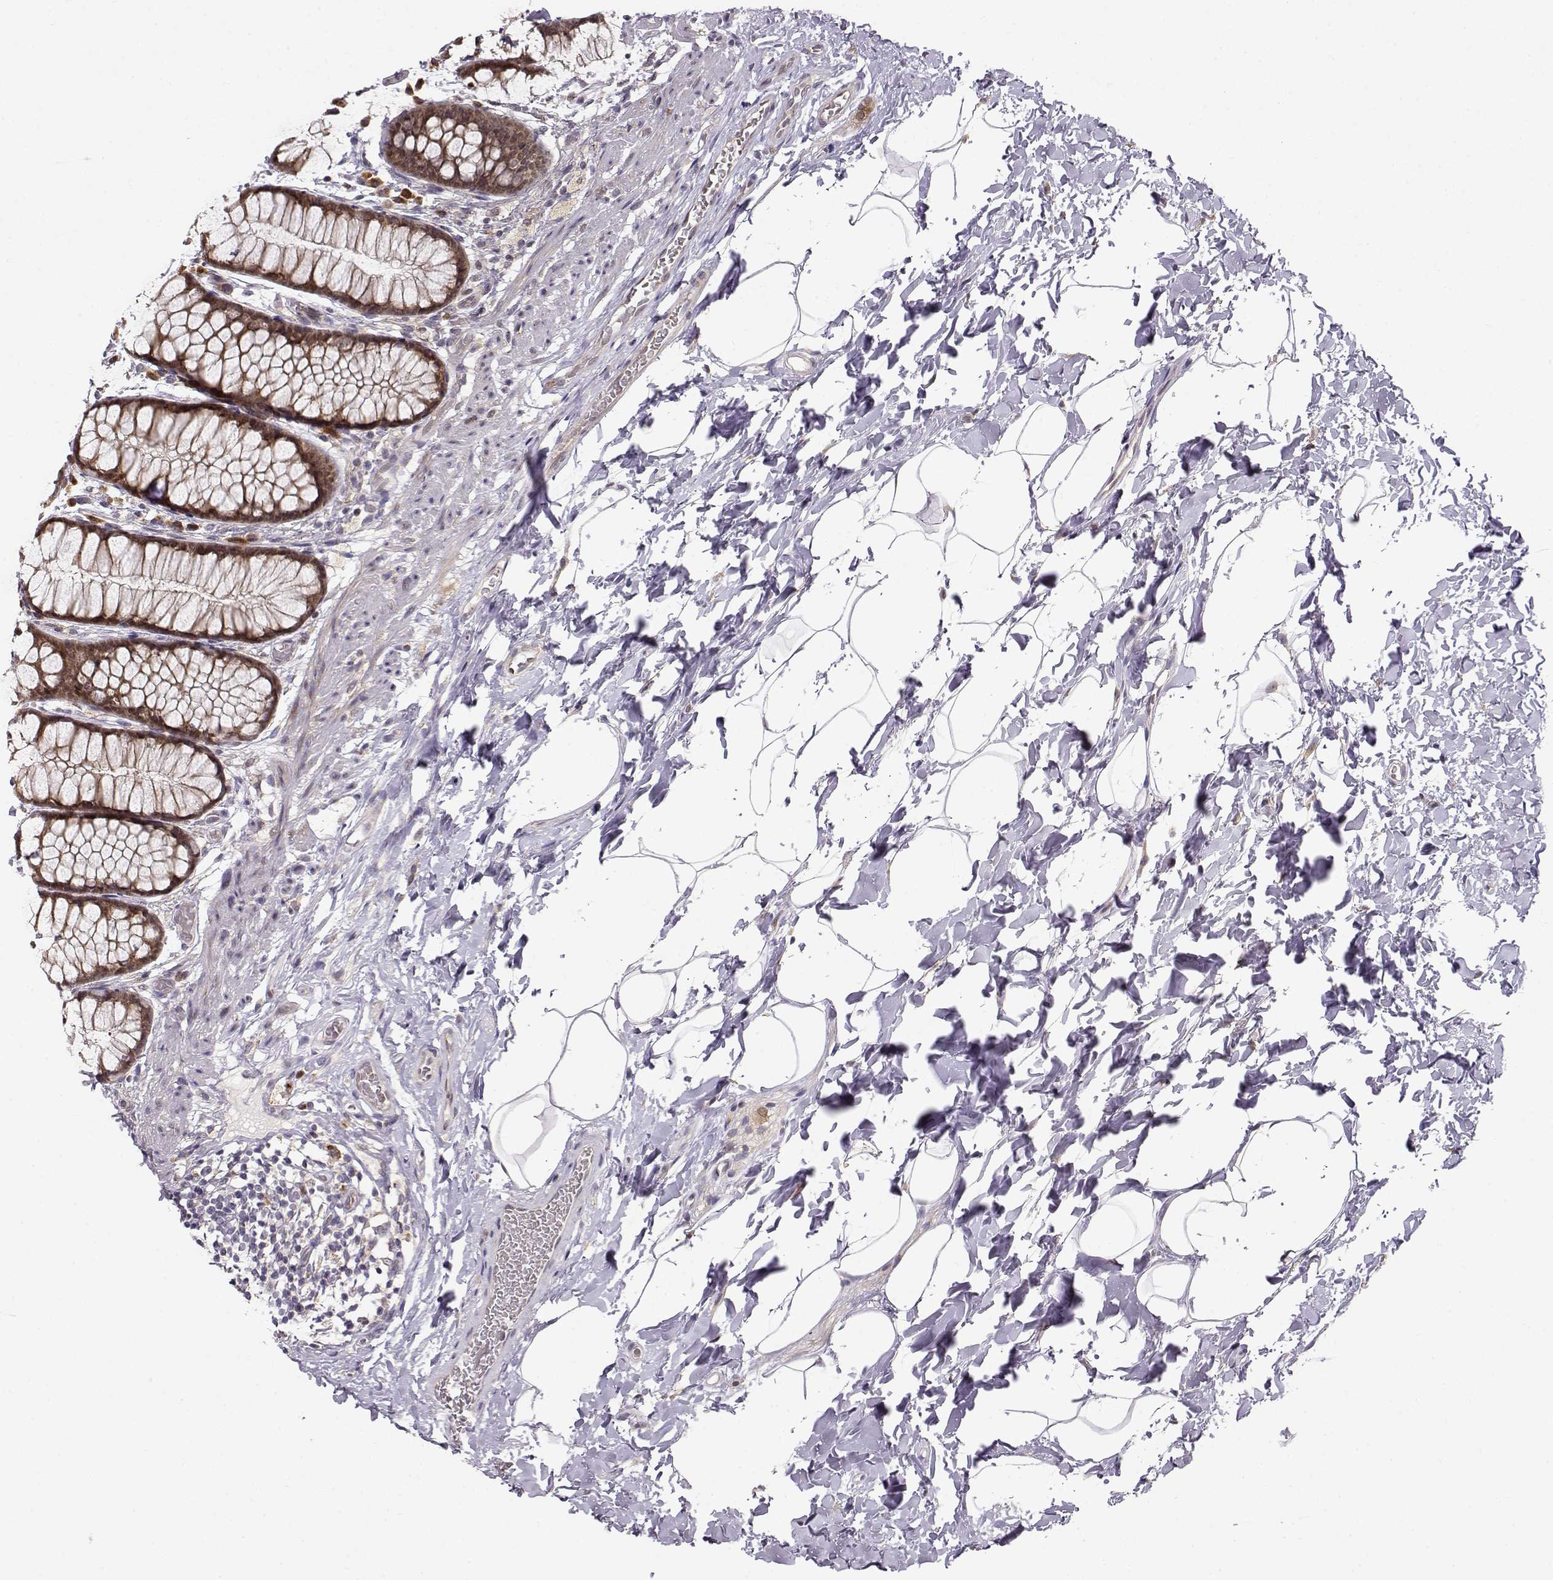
{"staining": {"intensity": "strong", "quantity": ">75%", "location": "cytoplasmic/membranous"}, "tissue": "rectum", "cell_type": "Glandular cells", "image_type": "normal", "snomed": [{"axis": "morphology", "description": "Normal tissue, NOS"}, {"axis": "topography", "description": "Rectum"}], "caption": "Immunohistochemical staining of unremarkable human rectum displays >75% levels of strong cytoplasmic/membranous protein staining in approximately >75% of glandular cells.", "gene": "ERGIC2", "patient": {"sex": "female", "age": 62}}